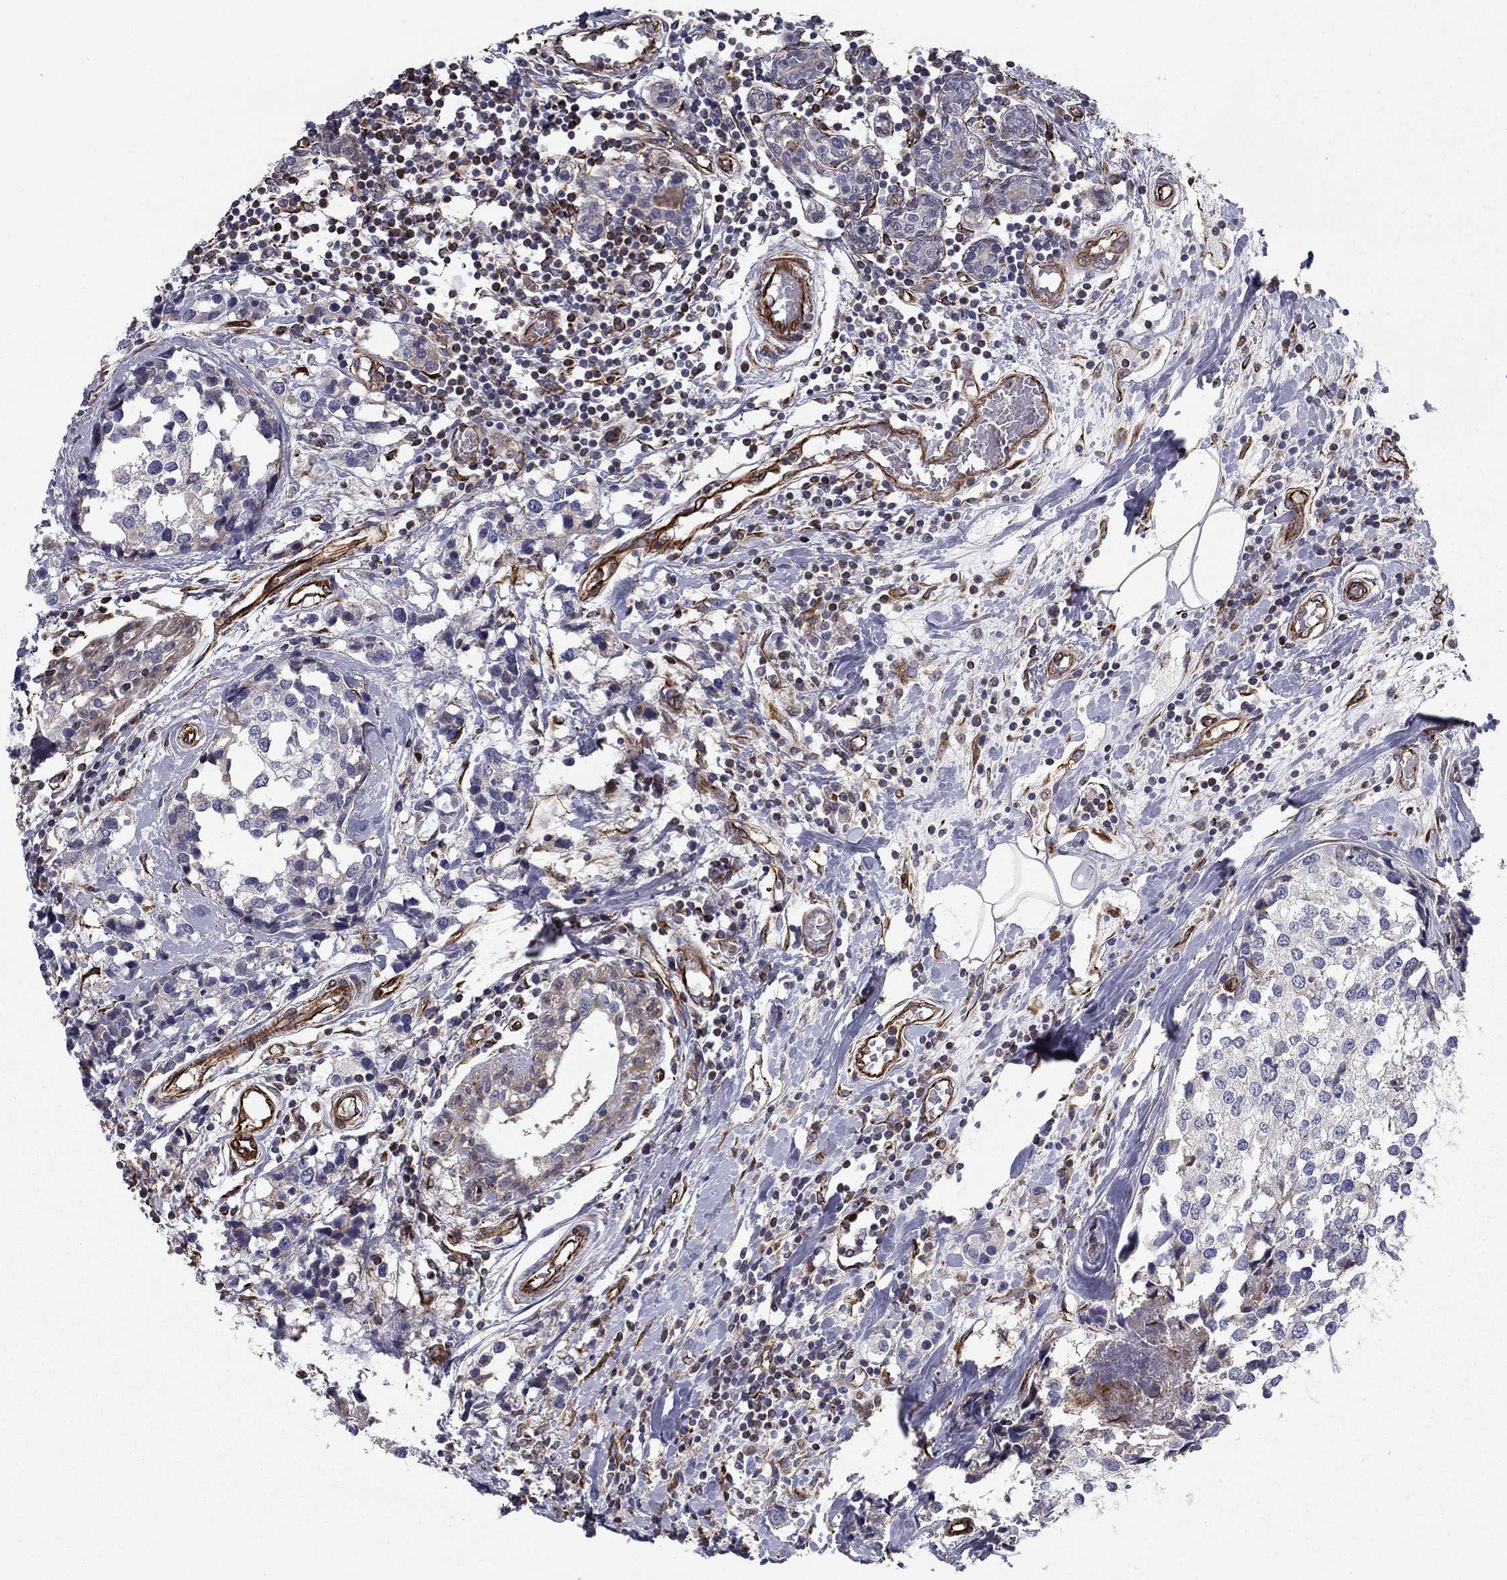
{"staining": {"intensity": "negative", "quantity": "none", "location": "none"}, "tissue": "breast cancer", "cell_type": "Tumor cells", "image_type": "cancer", "snomed": [{"axis": "morphology", "description": "Lobular carcinoma"}, {"axis": "topography", "description": "Breast"}], "caption": "A high-resolution image shows immunohistochemistry (IHC) staining of lobular carcinoma (breast), which displays no significant expression in tumor cells. (Stains: DAB immunohistochemistry (IHC) with hematoxylin counter stain, Microscopy: brightfield microscopy at high magnification).", "gene": "CLSTN1", "patient": {"sex": "female", "age": 59}}